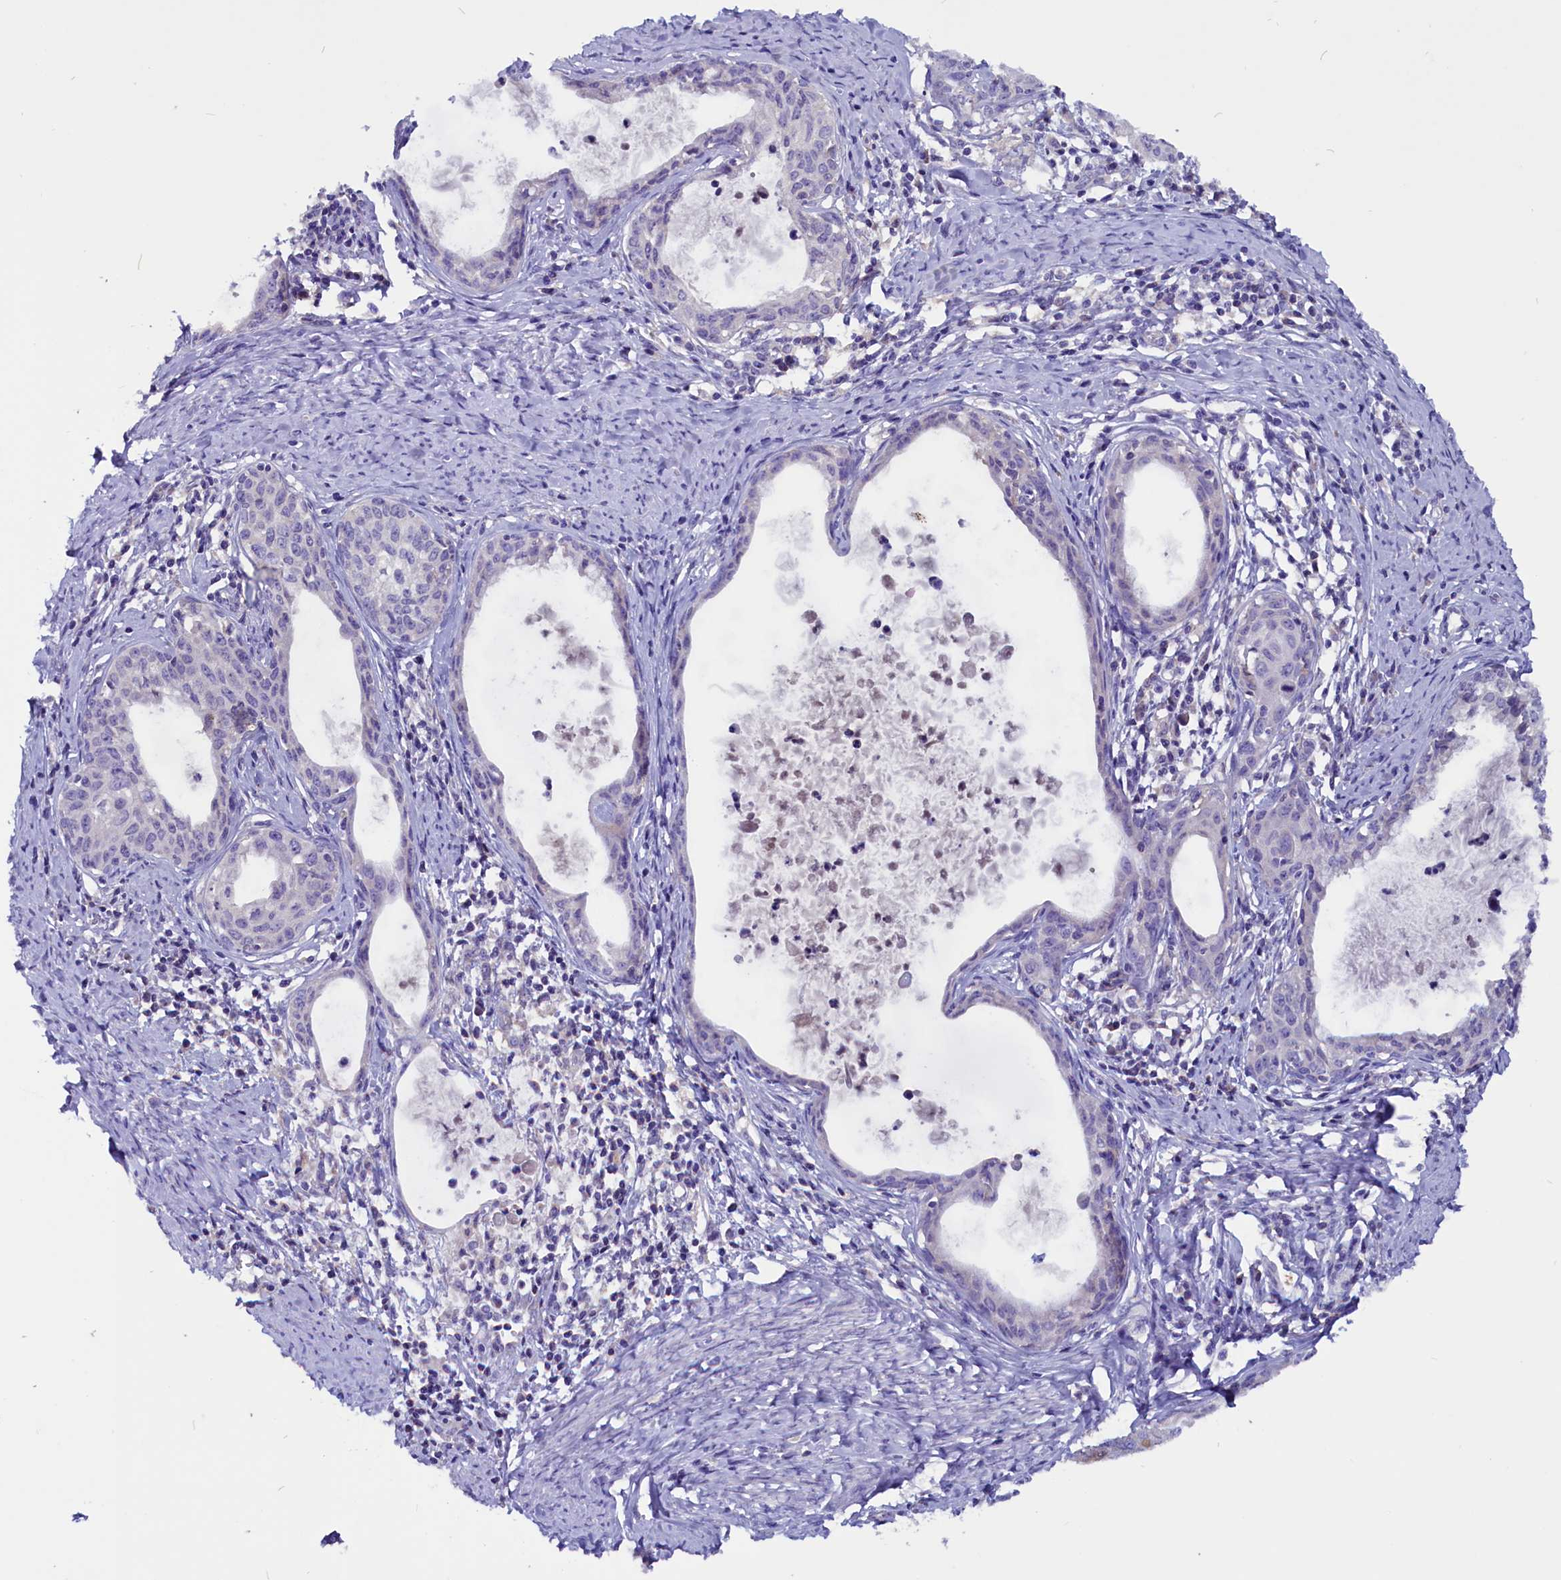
{"staining": {"intensity": "negative", "quantity": "none", "location": "none"}, "tissue": "cervical cancer", "cell_type": "Tumor cells", "image_type": "cancer", "snomed": [{"axis": "morphology", "description": "Squamous cell carcinoma, NOS"}, {"axis": "topography", "description": "Cervix"}], "caption": "An immunohistochemistry histopathology image of cervical cancer is shown. There is no staining in tumor cells of cervical cancer.", "gene": "CCBE1", "patient": {"sex": "female", "age": 52}}